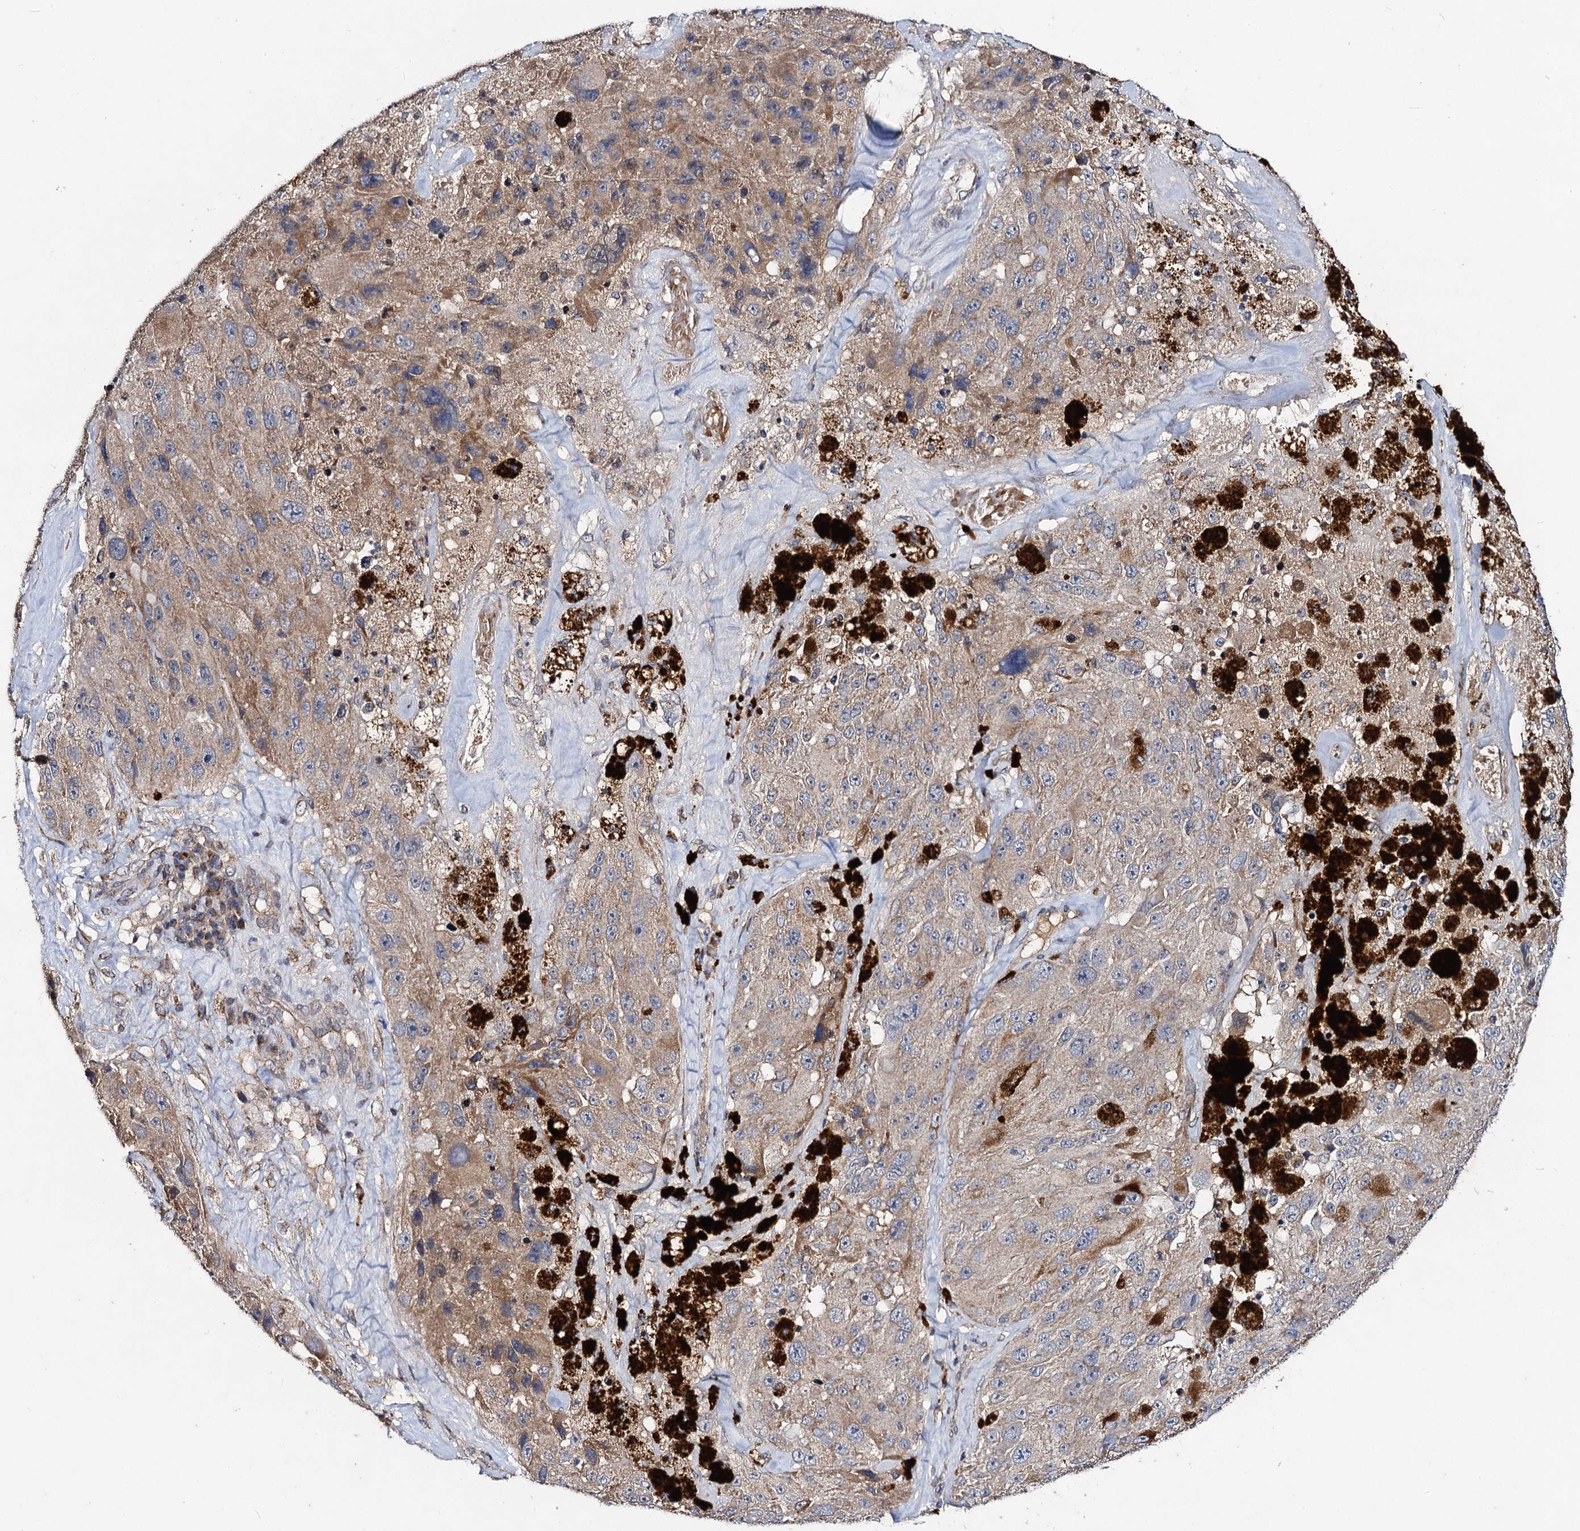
{"staining": {"intensity": "weak", "quantity": "25%-75%", "location": "cytoplasmic/membranous"}, "tissue": "melanoma", "cell_type": "Tumor cells", "image_type": "cancer", "snomed": [{"axis": "morphology", "description": "Malignant melanoma, Metastatic site"}, {"axis": "topography", "description": "Lymph node"}], "caption": "Immunohistochemical staining of melanoma shows low levels of weak cytoplasmic/membranous staining in approximately 25%-75% of tumor cells.", "gene": "VPS37D", "patient": {"sex": "male", "age": 62}}